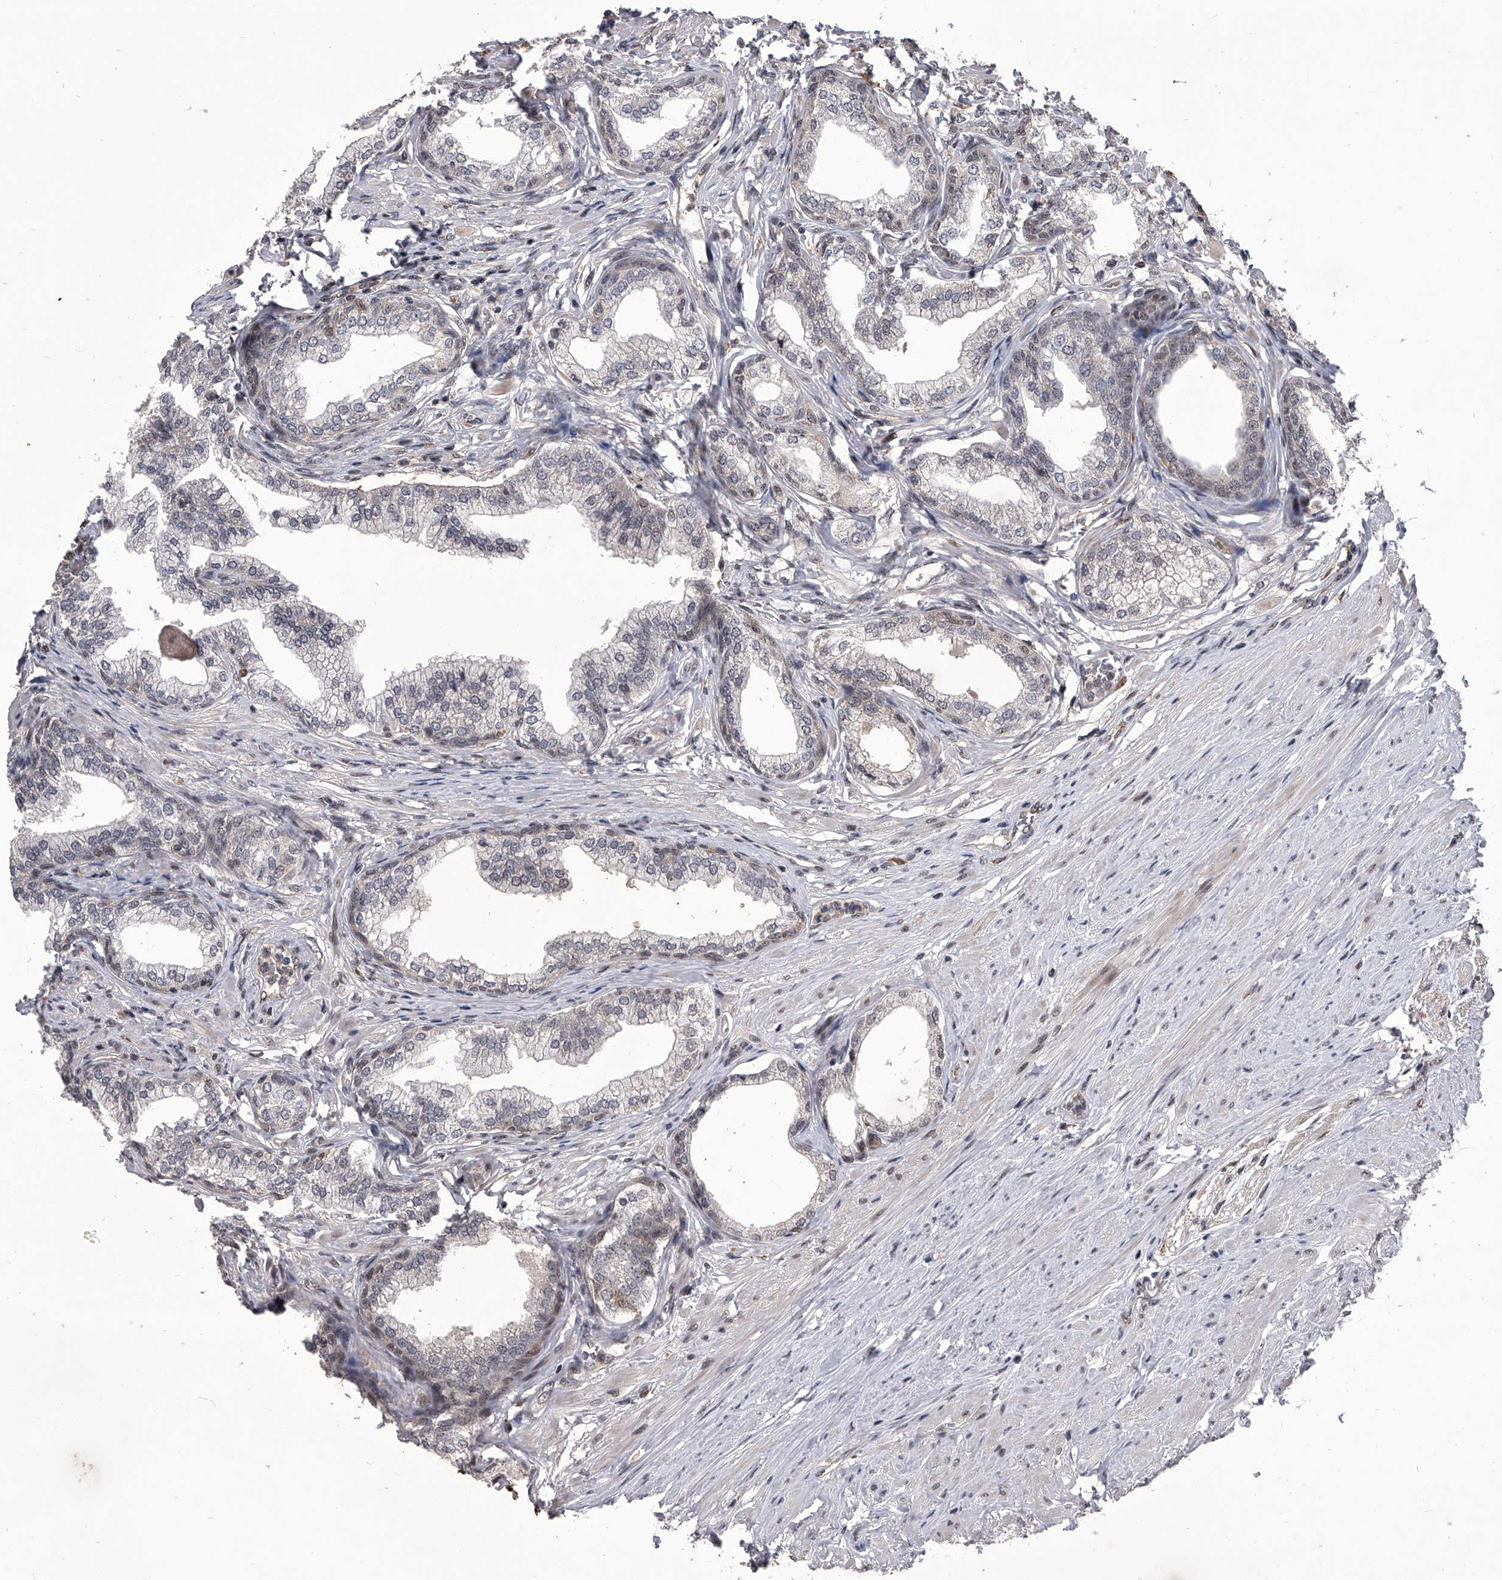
{"staining": {"intensity": "weak", "quantity": "<25%", "location": "nuclear"}, "tissue": "prostate", "cell_type": "Glandular cells", "image_type": "normal", "snomed": [{"axis": "morphology", "description": "Normal tissue, NOS"}, {"axis": "morphology", "description": "Urothelial carcinoma, Low grade"}, {"axis": "topography", "description": "Urinary bladder"}, {"axis": "topography", "description": "Prostate"}], "caption": "This photomicrograph is of benign prostate stained with IHC to label a protein in brown with the nuclei are counter-stained blue. There is no positivity in glandular cells.", "gene": "CMTR1", "patient": {"sex": "male", "age": 60}}